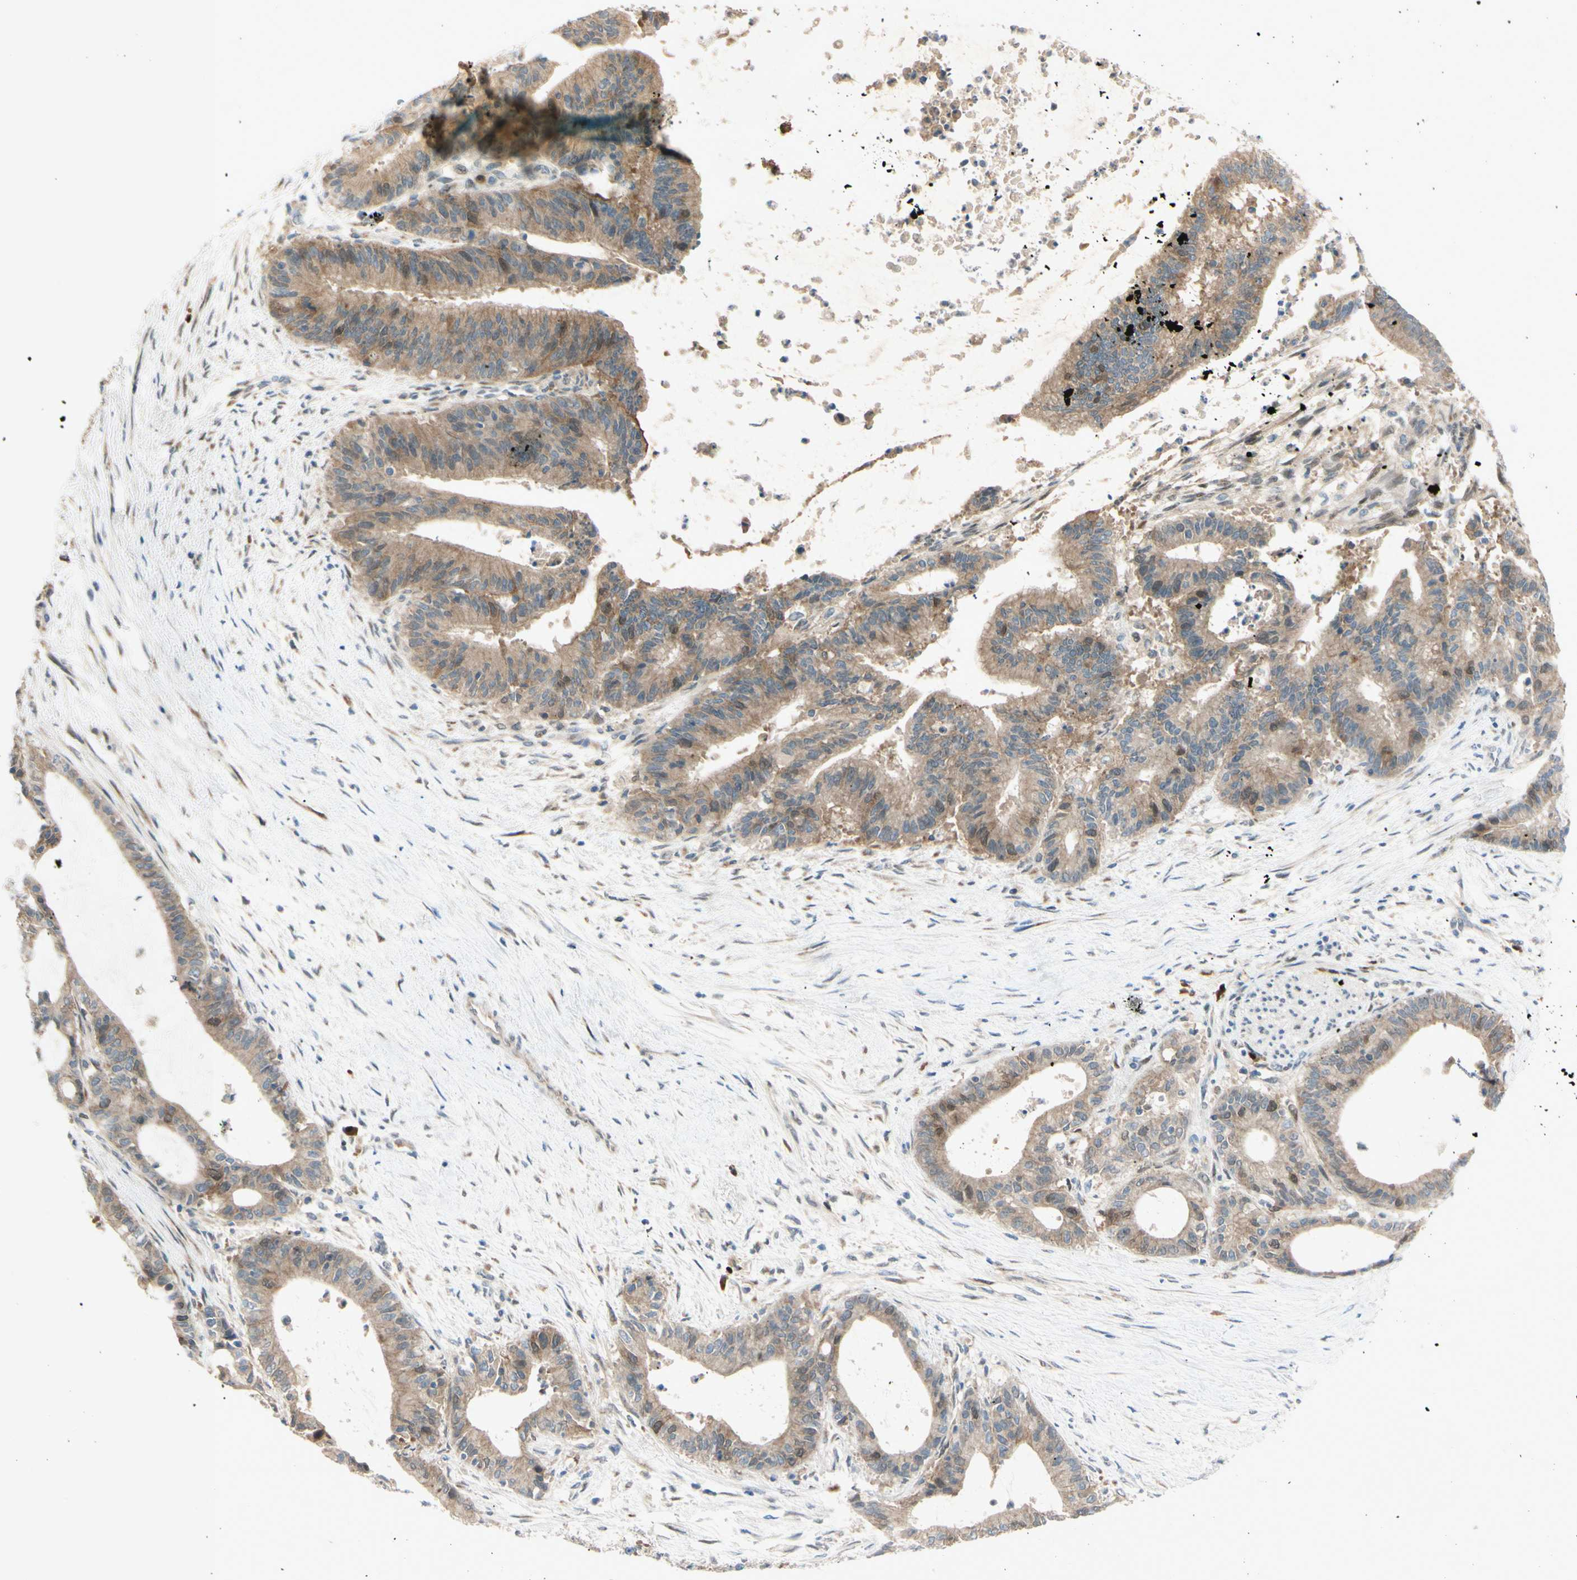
{"staining": {"intensity": "weak", "quantity": ">75%", "location": "cytoplasmic/membranous,nuclear"}, "tissue": "liver cancer", "cell_type": "Tumor cells", "image_type": "cancer", "snomed": [{"axis": "morphology", "description": "Cholangiocarcinoma"}, {"axis": "topography", "description": "Liver"}], "caption": "Liver cancer (cholangiocarcinoma) stained with DAB immunohistochemistry (IHC) reveals low levels of weak cytoplasmic/membranous and nuclear staining in about >75% of tumor cells.", "gene": "PTTG1", "patient": {"sex": "female", "age": 73}}